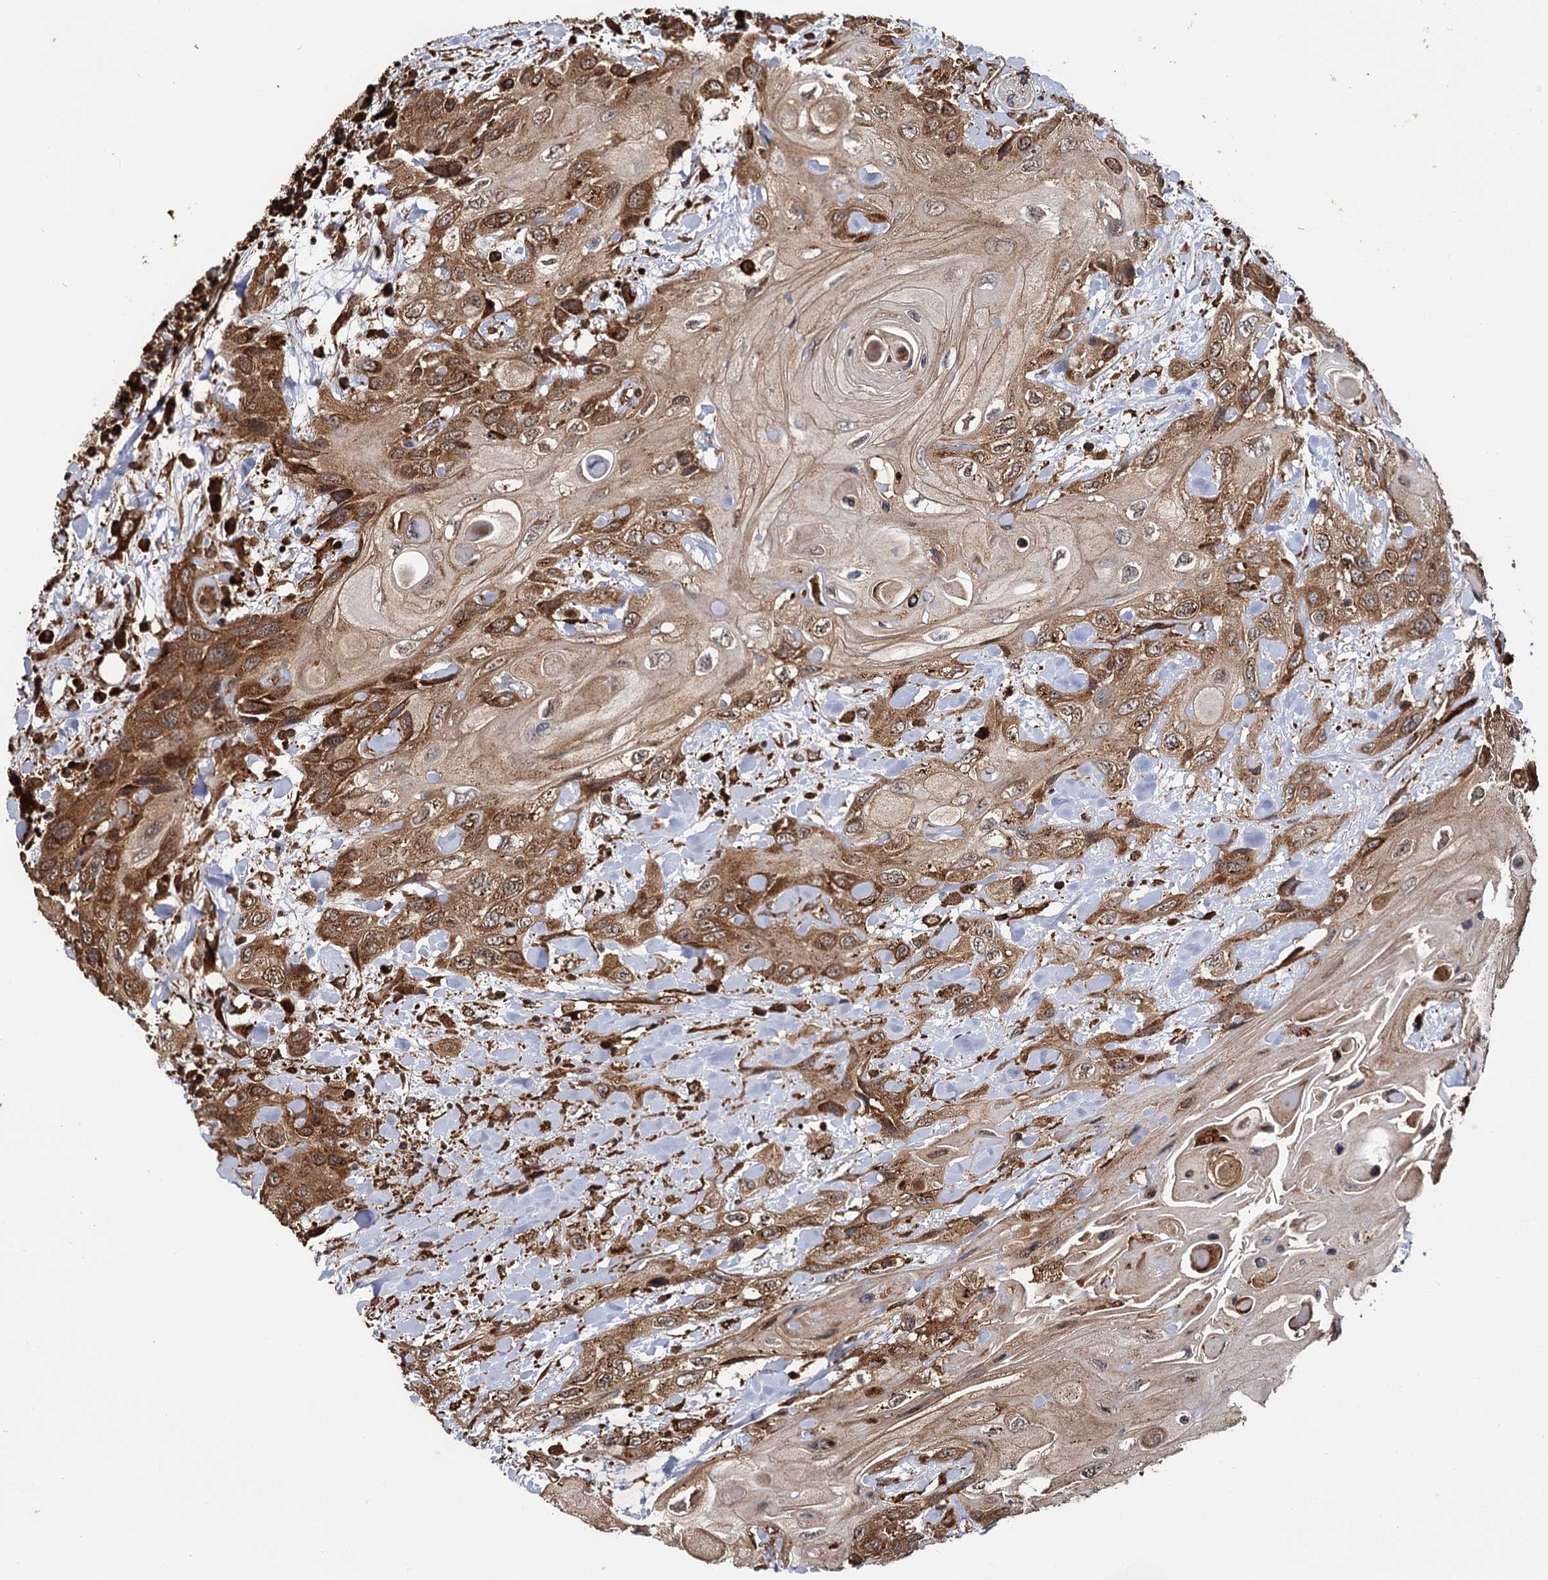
{"staining": {"intensity": "moderate", "quantity": ">75%", "location": "cytoplasmic/membranous"}, "tissue": "head and neck cancer", "cell_type": "Tumor cells", "image_type": "cancer", "snomed": [{"axis": "morphology", "description": "Squamous cell carcinoma, NOS"}, {"axis": "topography", "description": "Head-Neck"}], "caption": "High-power microscopy captured an IHC histopathology image of head and neck squamous cell carcinoma, revealing moderate cytoplasmic/membranous staining in approximately >75% of tumor cells.", "gene": "ATP8B4", "patient": {"sex": "female", "age": 43}}